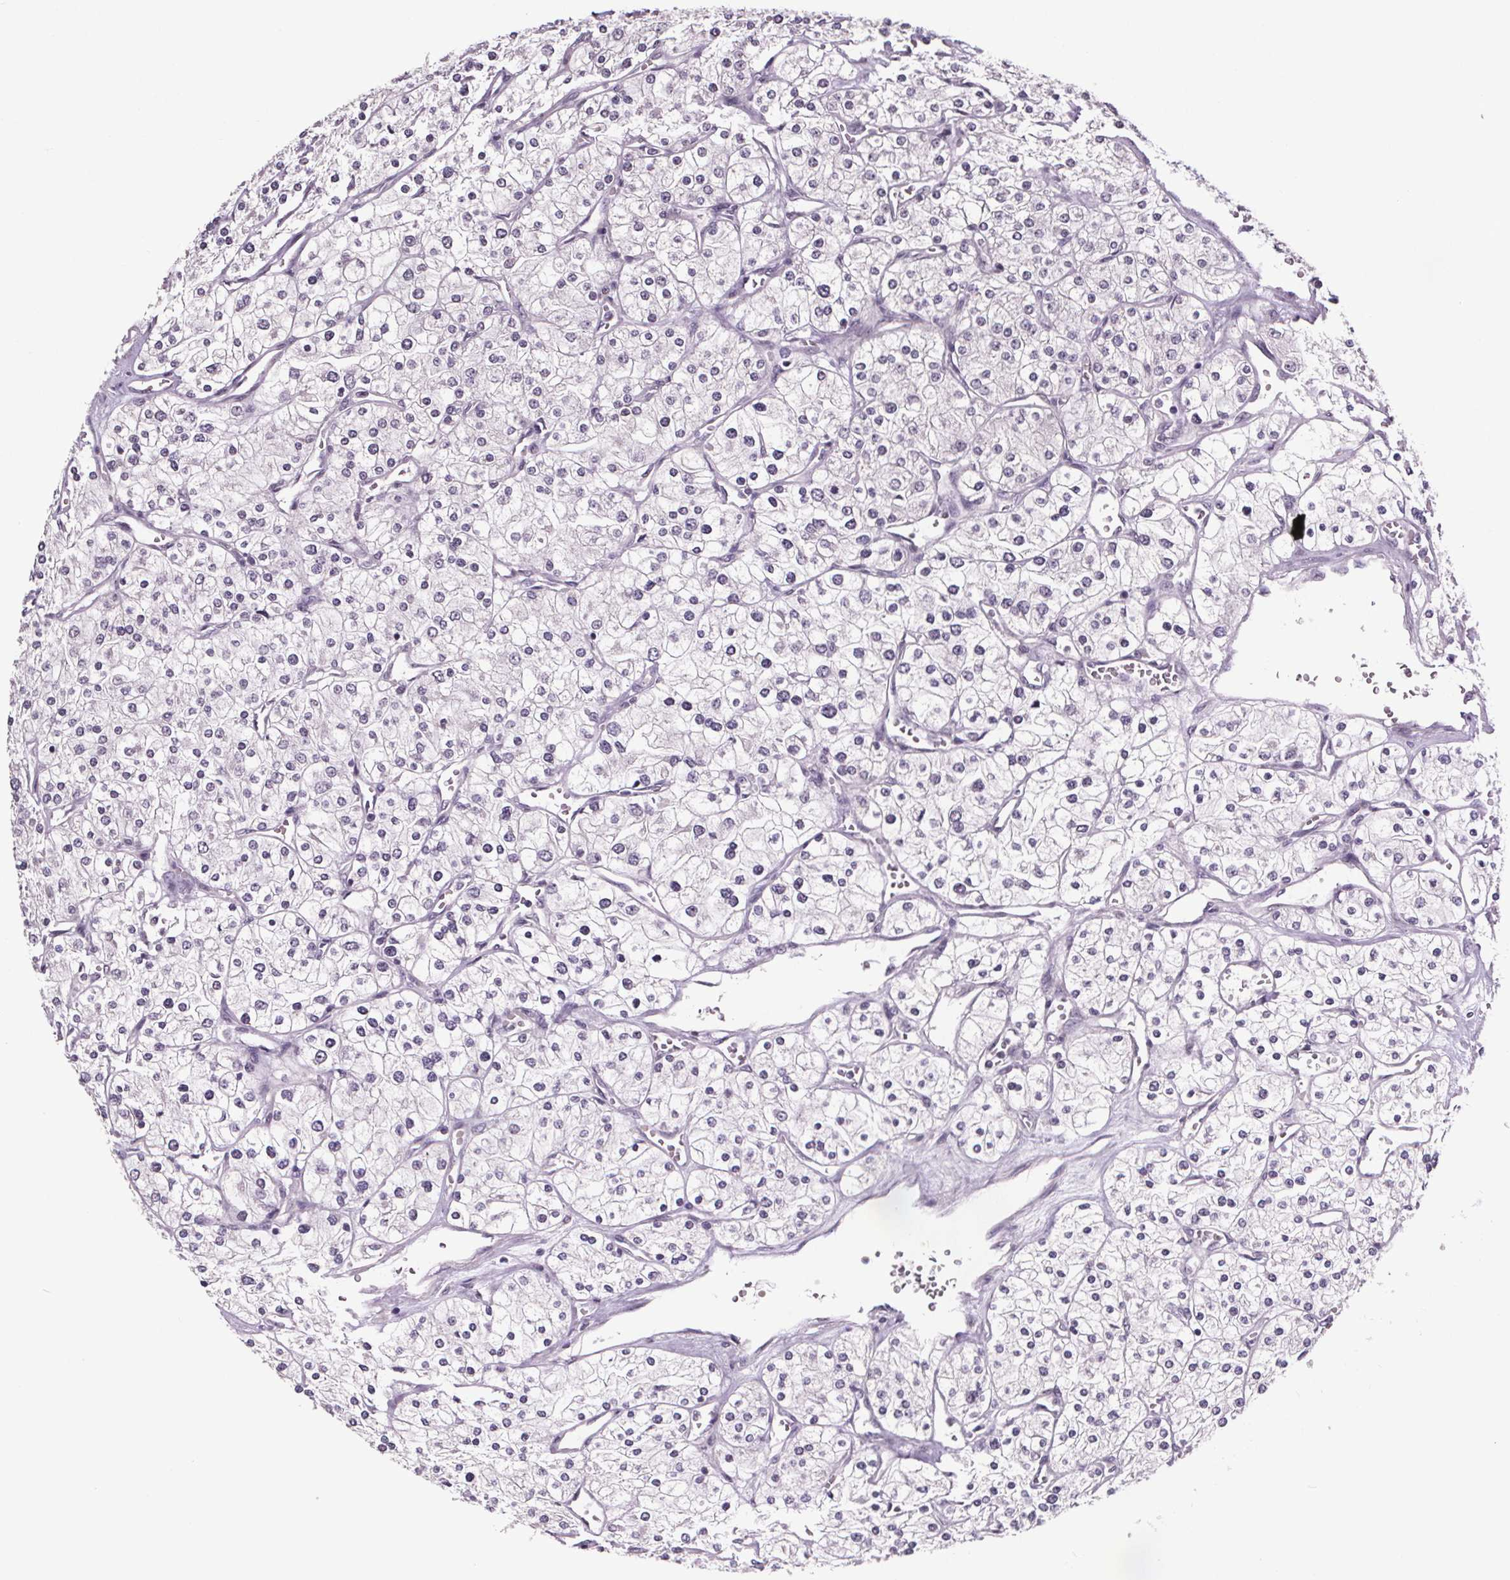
{"staining": {"intensity": "negative", "quantity": "none", "location": "none"}, "tissue": "renal cancer", "cell_type": "Tumor cells", "image_type": "cancer", "snomed": [{"axis": "morphology", "description": "Adenocarcinoma, NOS"}, {"axis": "topography", "description": "Kidney"}], "caption": "Image shows no protein positivity in tumor cells of renal cancer (adenocarcinoma) tissue.", "gene": "NKX6-1", "patient": {"sex": "male", "age": 80}}